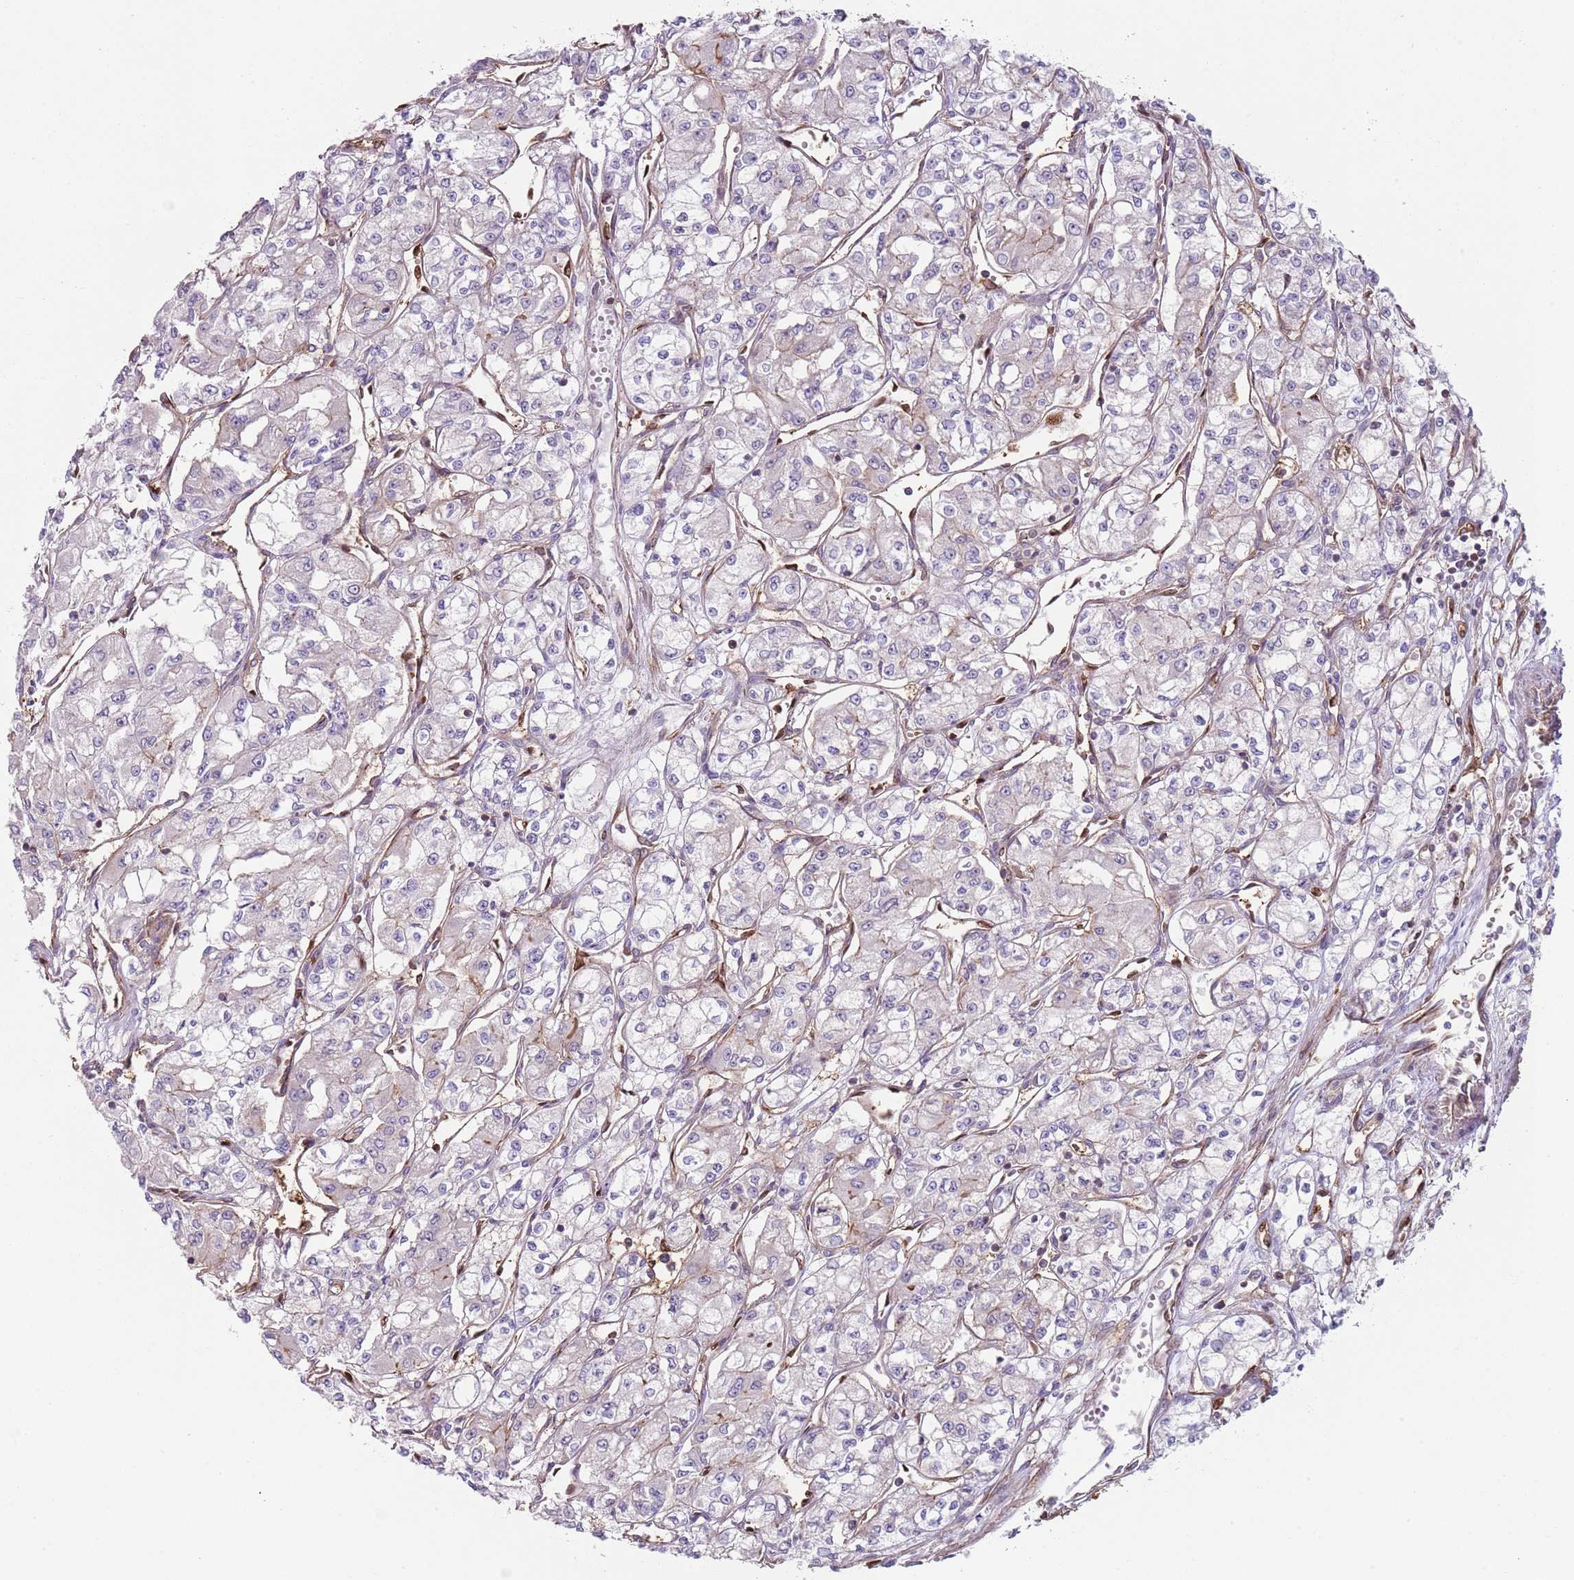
{"staining": {"intensity": "negative", "quantity": "none", "location": "none"}, "tissue": "renal cancer", "cell_type": "Tumor cells", "image_type": "cancer", "snomed": [{"axis": "morphology", "description": "Adenocarcinoma, NOS"}, {"axis": "topography", "description": "Kidney"}], "caption": "This histopathology image is of adenocarcinoma (renal) stained with immunohistochemistry (IHC) to label a protein in brown with the nuclei are counter-stained blue. There is no positivity in tumor cells.", "gene": "GNAI3", "patient": {"sex": "male", "age": 59}}